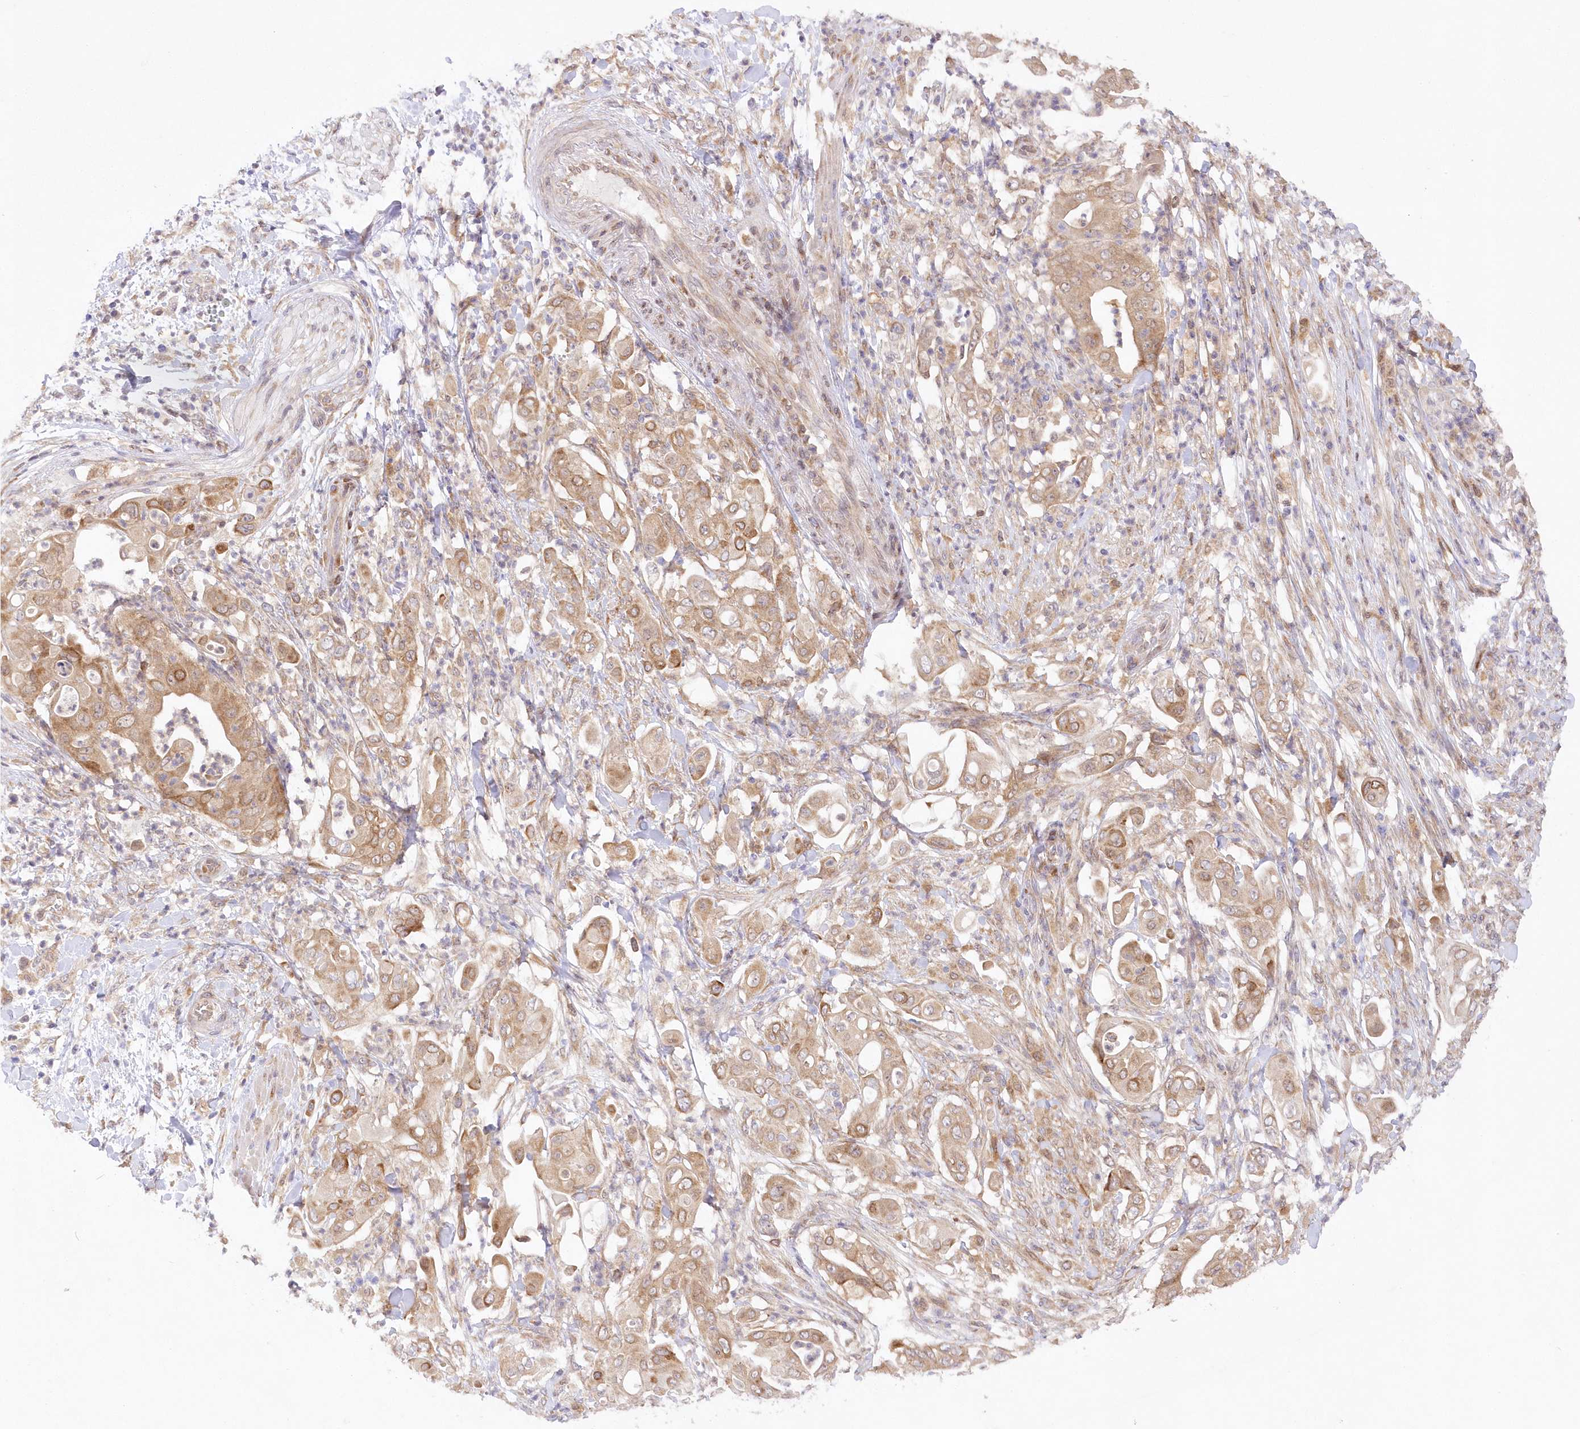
{"staining": {"intensity": "moderate", "quantity": ">75%", "location": "cytoplasmic/membranous"}, "tissue": "pancreatic cancer", "cell_type": "Tumor cells", "image_type": "cancer", "snomed": [{"axis": "morphology", "description": "Adenocarcinoma, NOS"}, {"axis": "topography", "description": "Pancreas"}], "caption": "The immunohistochemical stain labels moderate cytoplasmic/membranous expression in tumor cells of adenocarcinoma (pancreatic) tissue.", "gene": "RNPEP", "patient": {"sex": "female", "age": 77}}